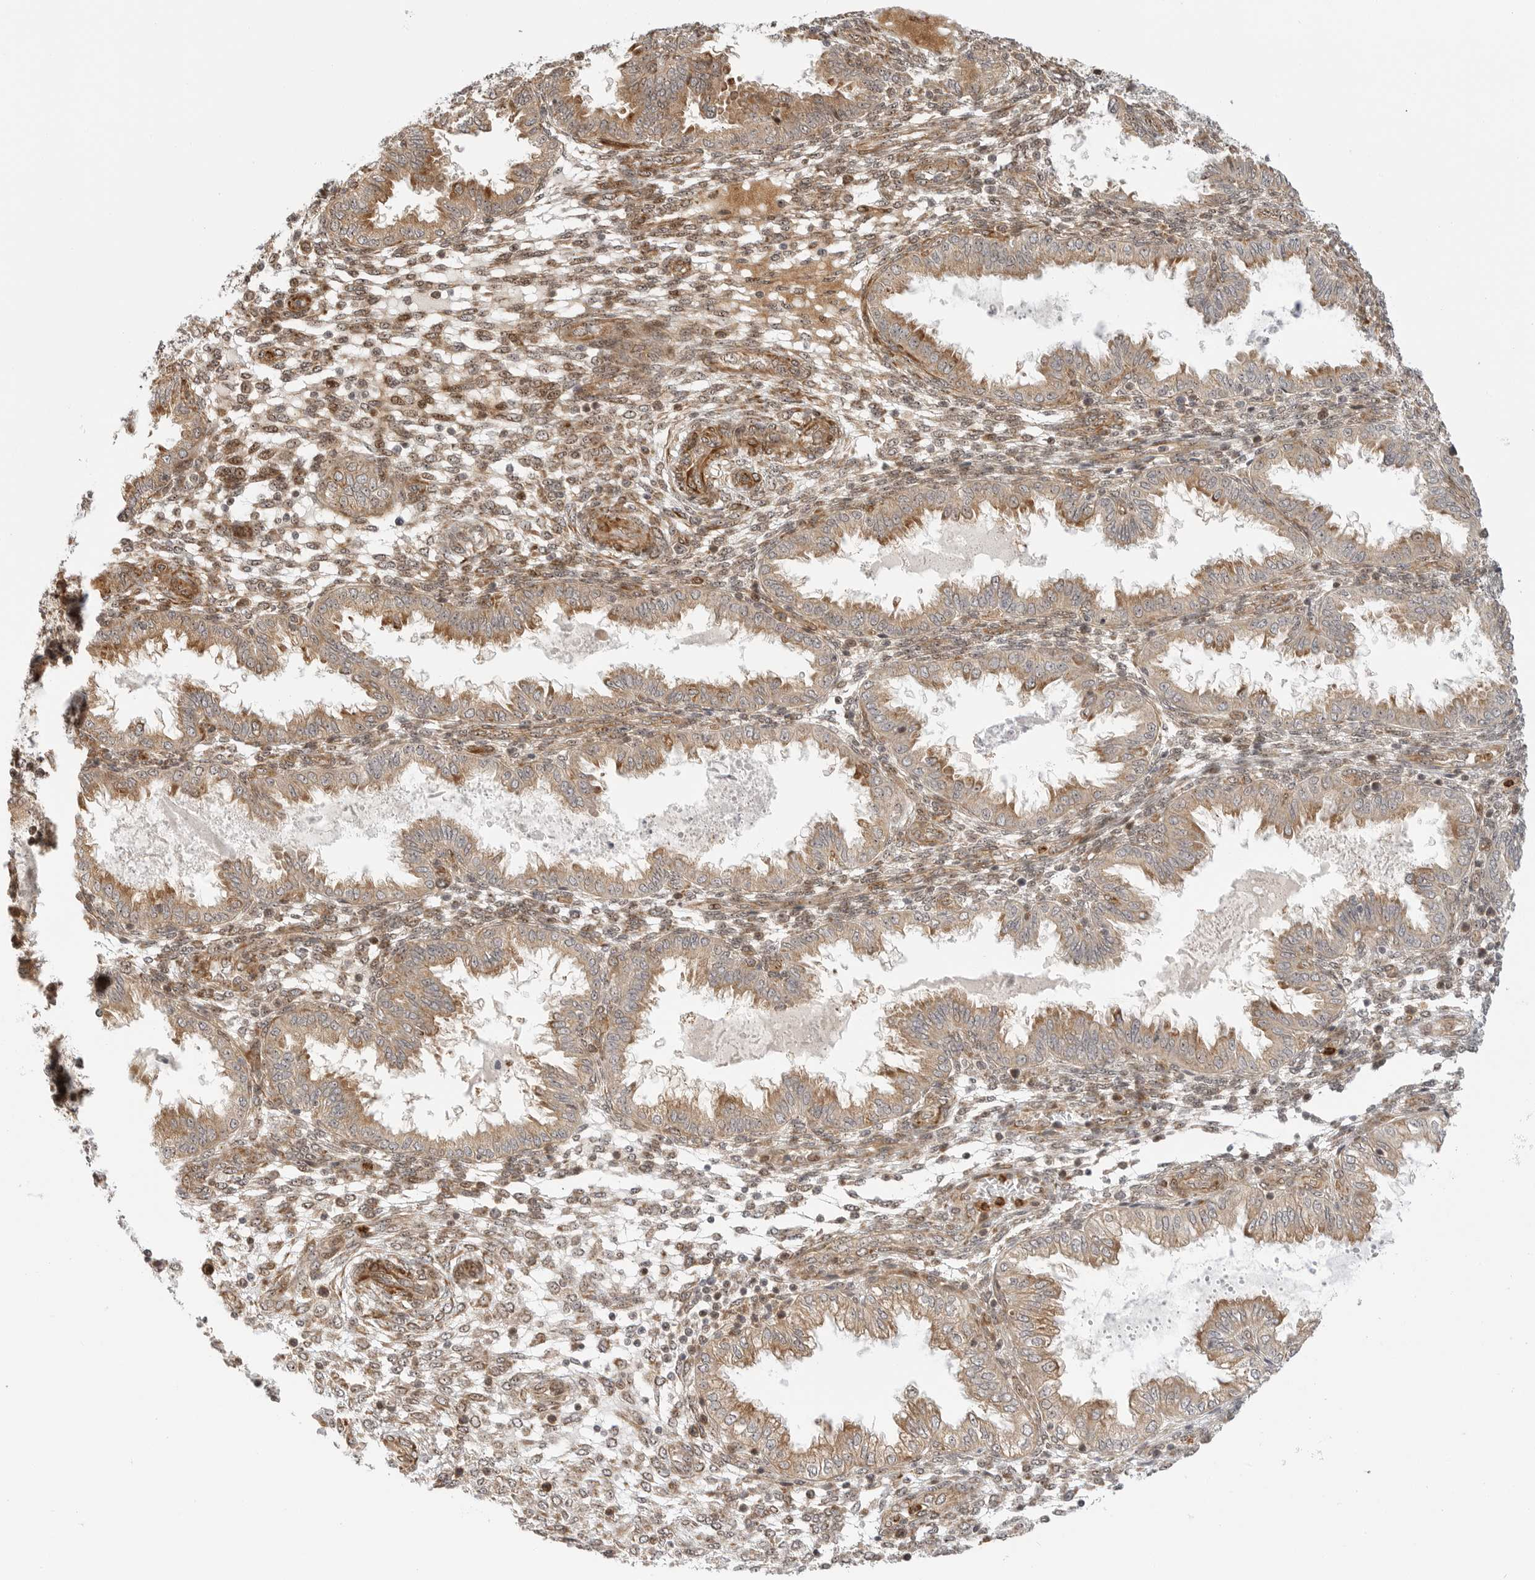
{"staining": {"intensity": "moderate", "quantity": ">75%", "location": "cytoplasmic/membranous,nuclear"}, "tissue": "endometrium", "cell_type": "Cells in endometrial stroma", "image_type": "normal", "snomed": [{"axis": "morphology", "description": "Normal tissue, NOS"}, {"axis": "topography", "description": "Endometrium"}], "caption": "DAB (3,3'-diaminobenzidine) immunohistochemical staining of unremarkable endometrium displays moderate cytoplasmic/membranous,nuclear protein positivity in approximately >75% of cells in endometrial stroma.", "gene": "DSCC1", "patient": {"sex": "female", "age": 33}}